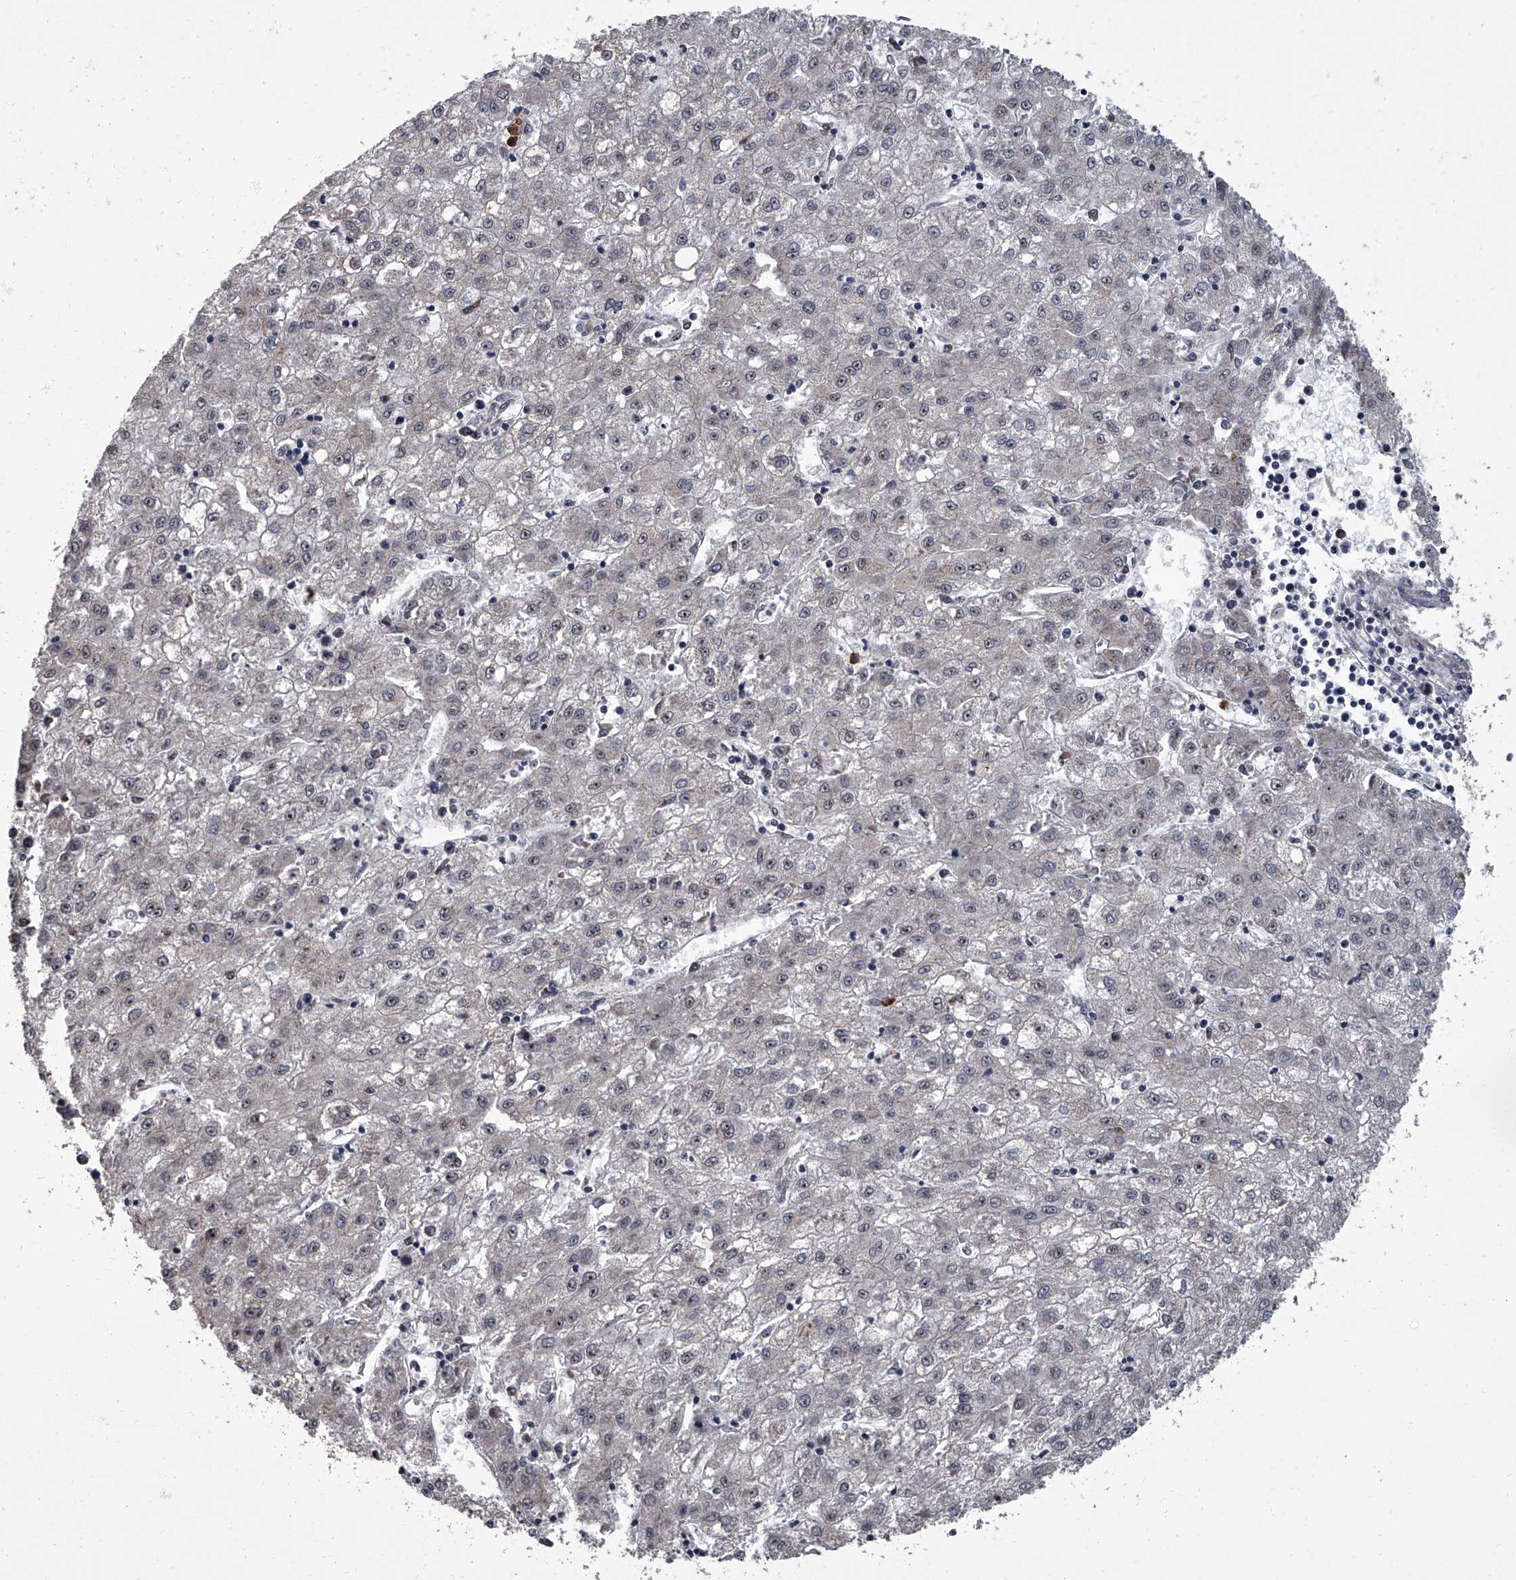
{"staining": {"intensity": "negative", "quantity": "none", "location": "none"}, "tissue": "liver cancer", "cell_type": "Tumor cells", "image_type": "cancer", "snomed": [{"axis": "morphology", "description": "Carcinoma, Hepatocellular, NOS"}, {"axis": "topography", "description": "Liver"}], "caption": "Immunohistochemical staining of human hepatocellular carcinoma (liver) reveals no significant expression in tumor cells.", "gene": "SIRT4", "patient": {"sex": "male", "age": 72}}